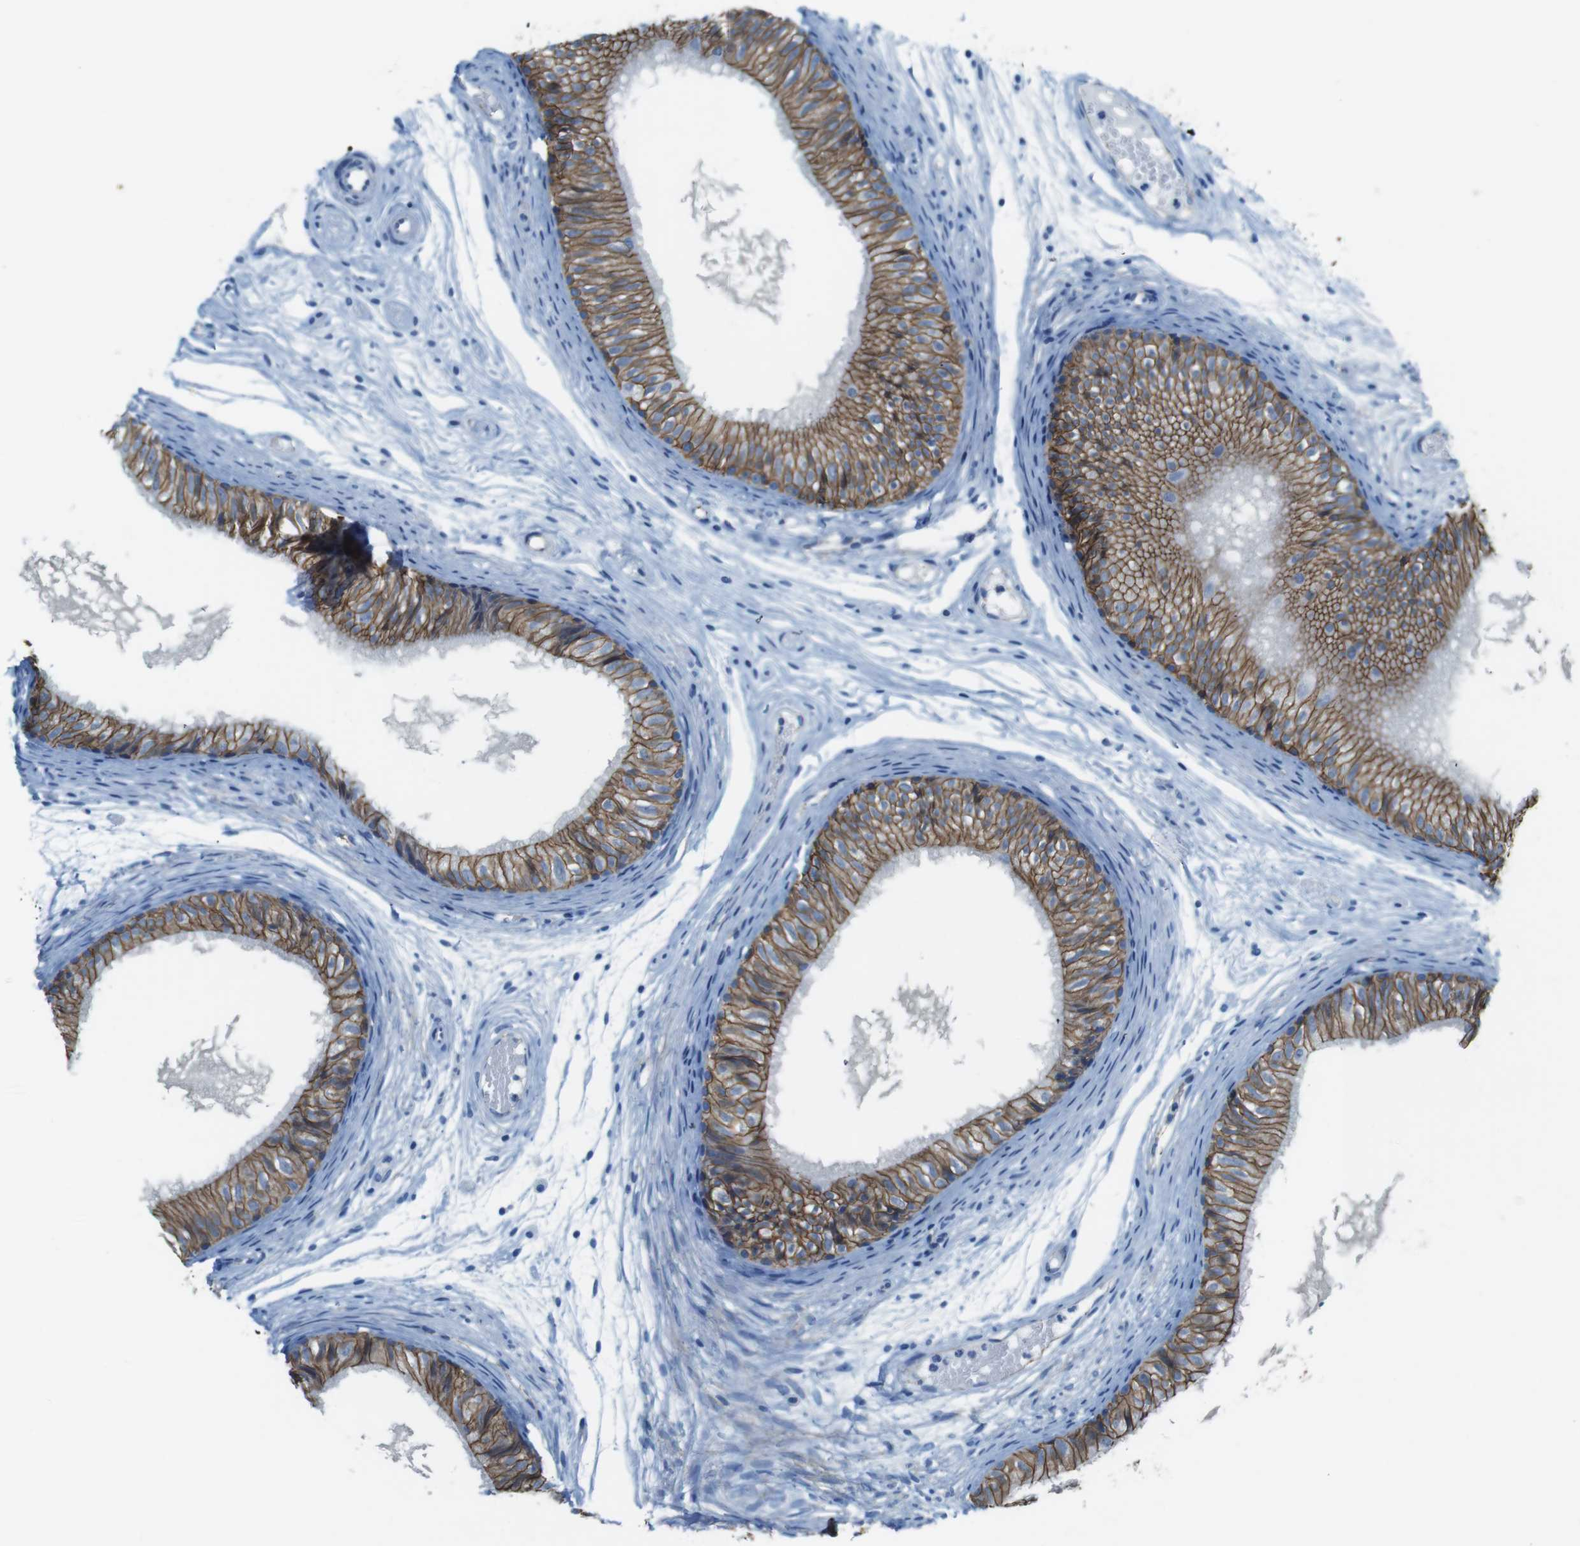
{"staining": {"intensity": "moderate", "quantity": ">75%", "location": "cytoplasmic/membranous"}, "tissue": "epididymis", "cell_type": "Glandular cells", "image_type": "normal", "snomed": [{"axis": "morphology", "description": "Normal tissue, NOS"}, {"axis": "morphology", "description": "Atrophy, NOS"}, {"axis": "topography", "description": "Testis"}, {"axis": "topography", "description": "Epididymis"}], "caption": "Epididymis stained with IHC exhibits moderate cytoplasmic/membranous staining in approximately >75% of glandular cells.", "gene": "SLC6A6", "patient": {"sex": "male", "age": 18}}